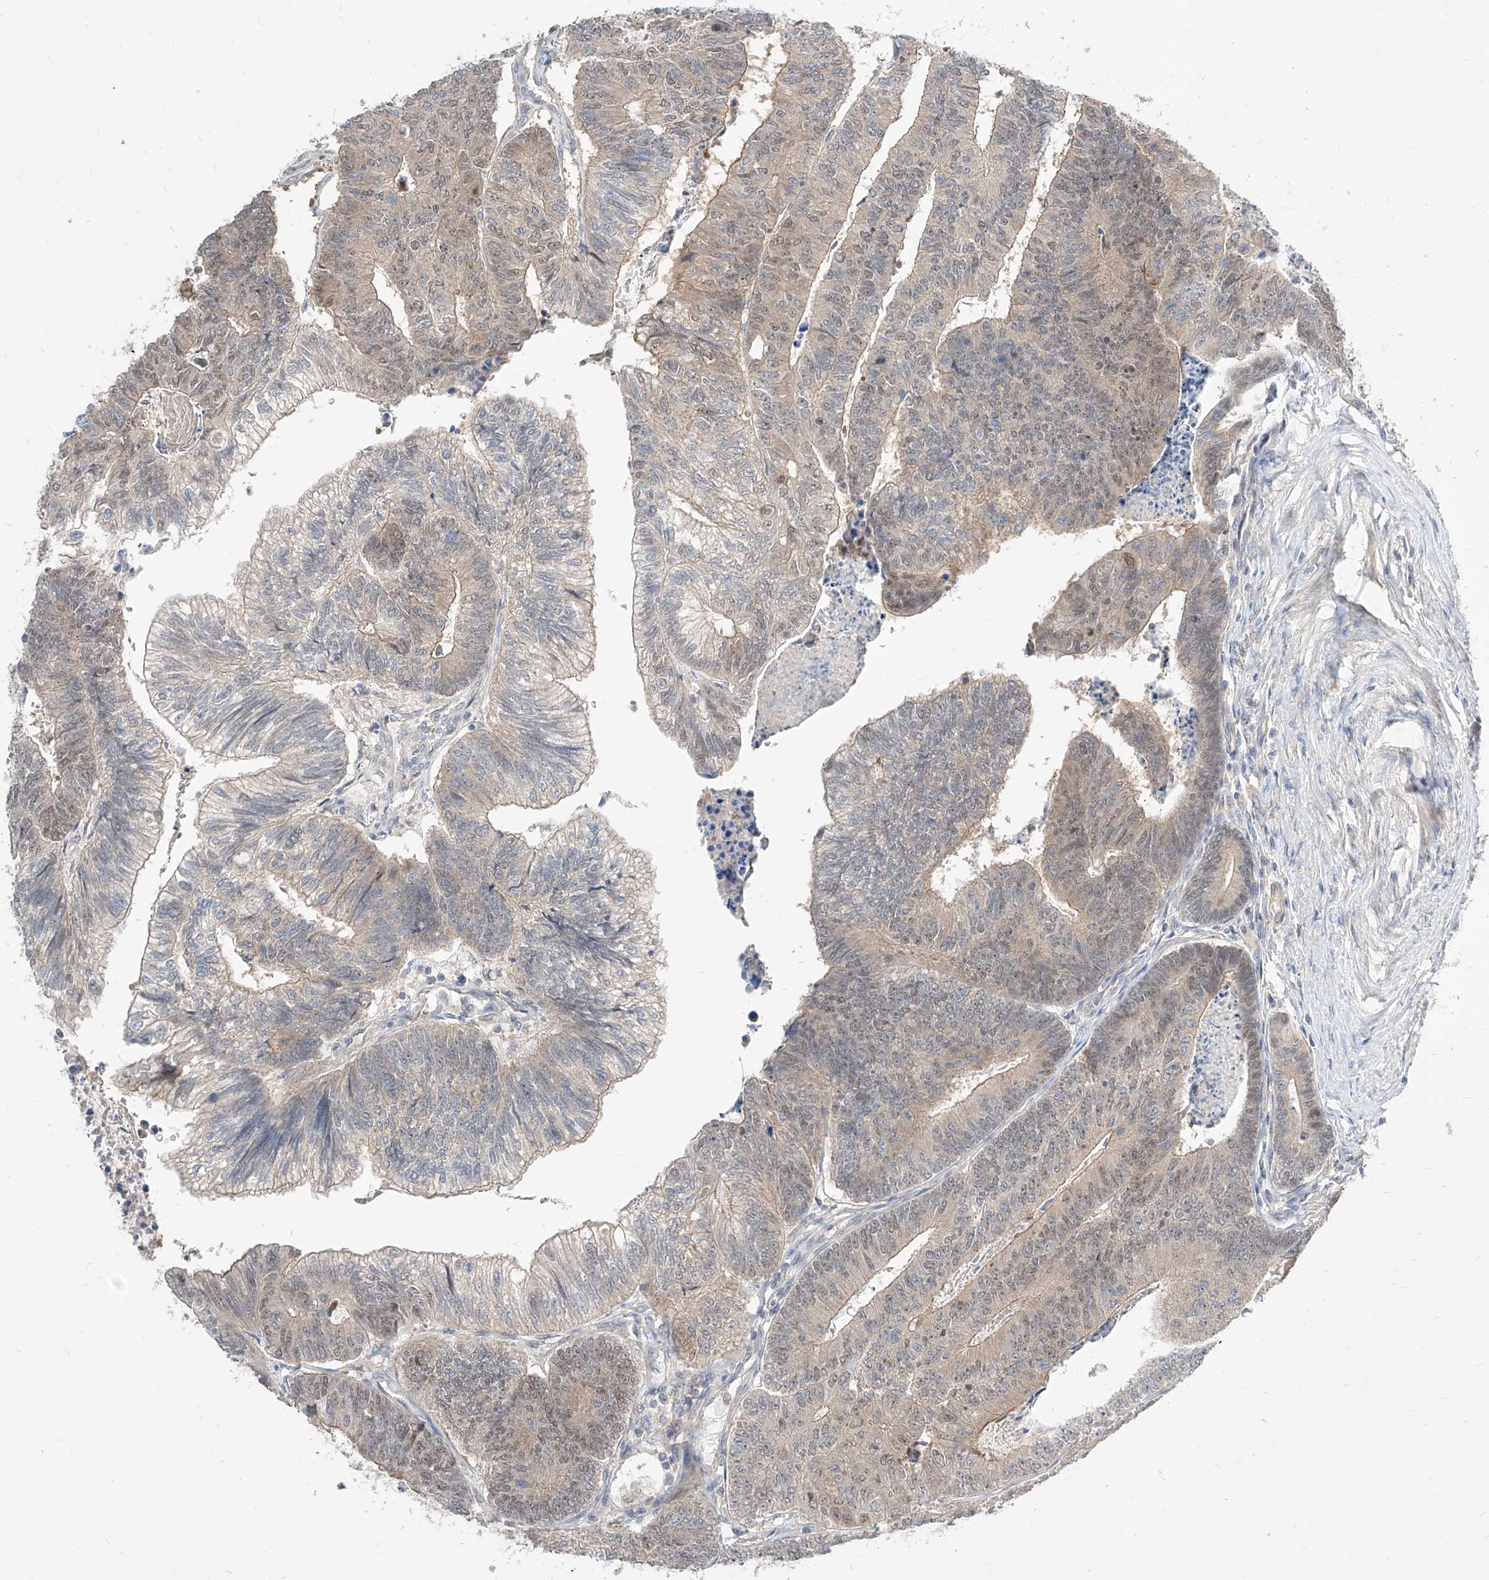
{"staining": {"intensity": "weak", "quantity": "25%-75%", "location": "cytoplasmic/membranous,nuclear"}, "tissue": "colorectal cancer", "cell_type": "Tumor cells", "image_type": "cancer", "snomed": [{"axis": "morphology", "description": "Adenocarcinoma, NOS"}, {"axis": "topography", "description": "Colon"}], "caption": "Human colorectal cancer stained for a protein (brown) exhibits weak cytoplasmic/membranous and nuclear positive expression in approximately 25%-75% of tumor cells.", "gene": "TSNAX", "patient": {"sex": "female", "age": 67}}